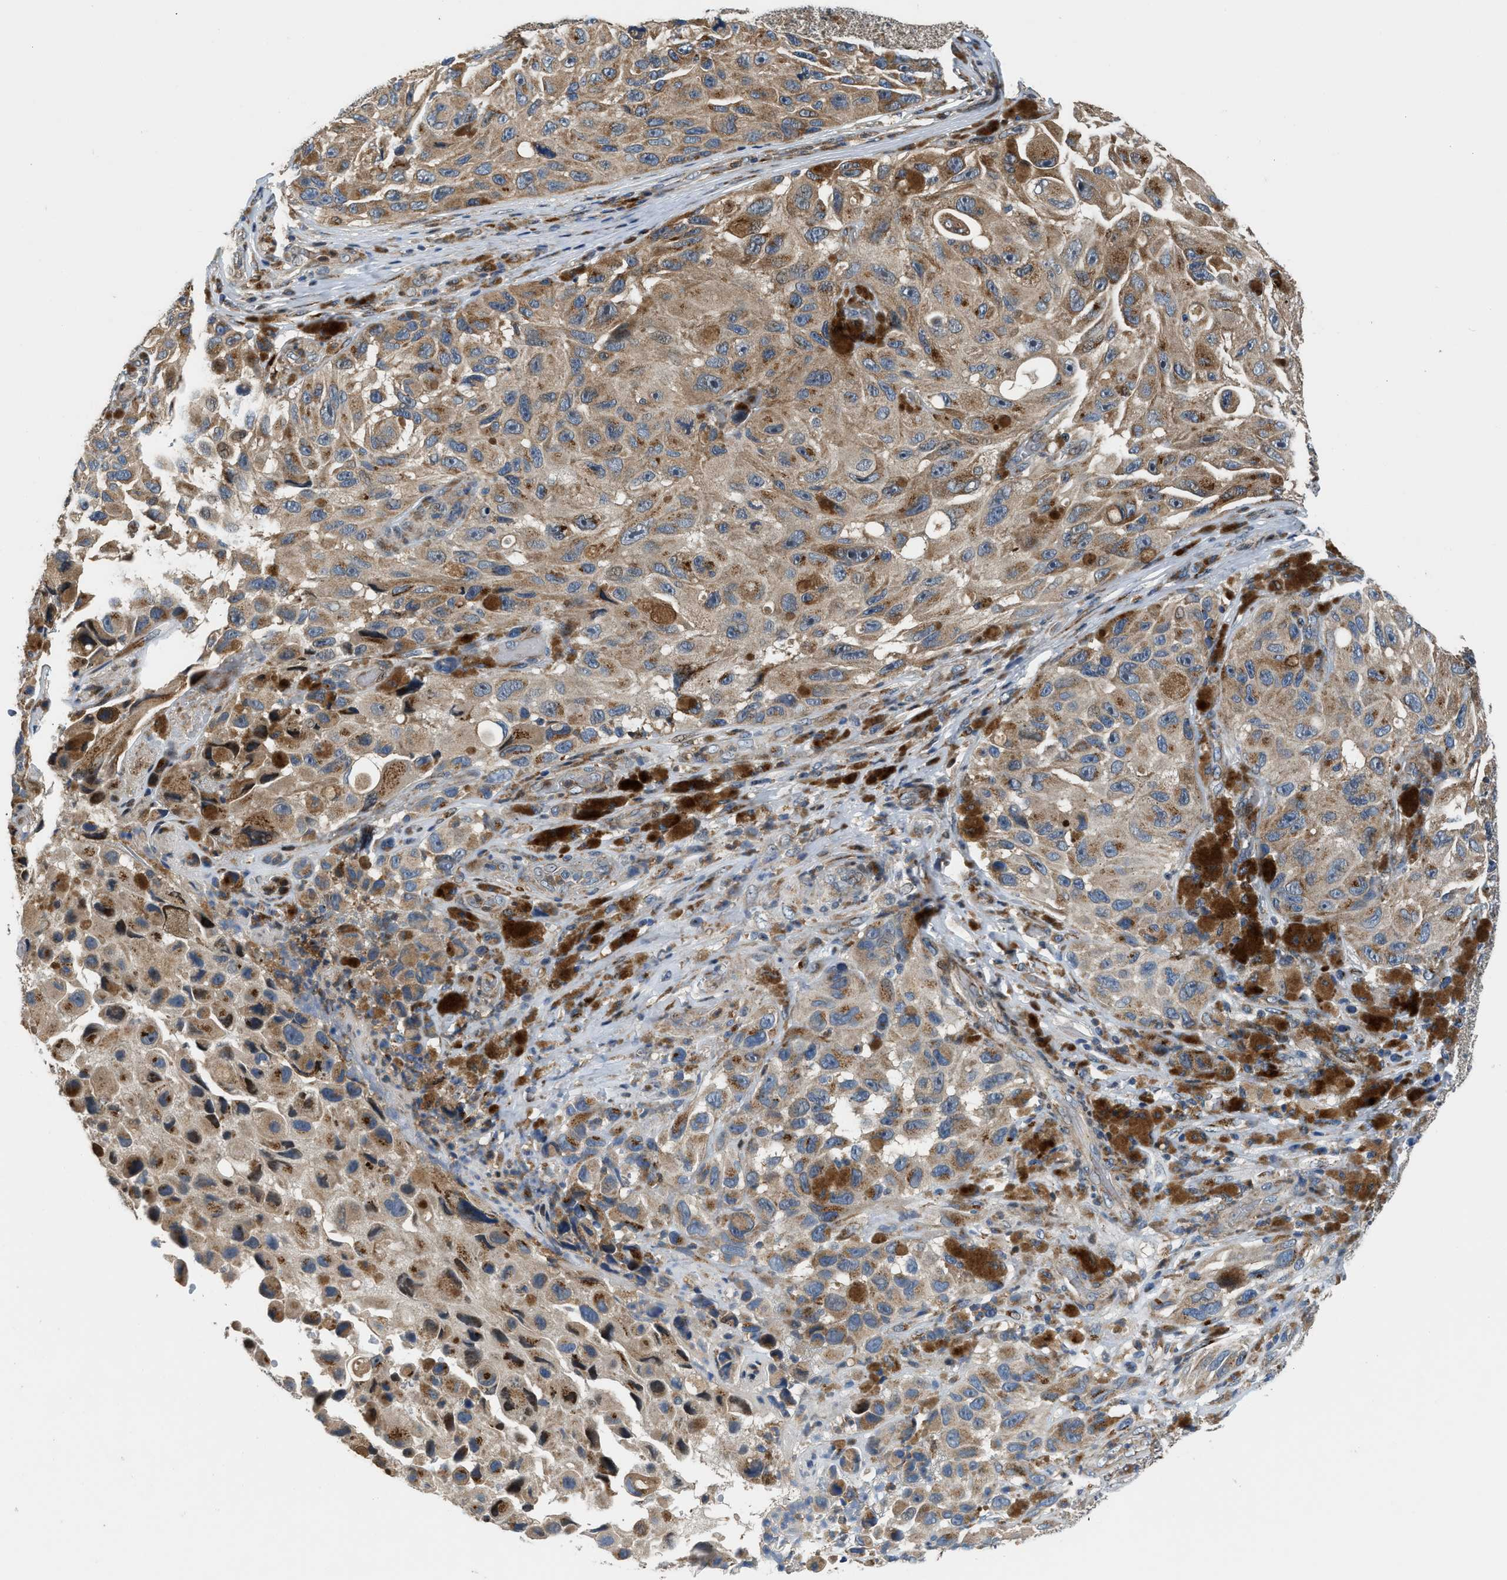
{"staining": {"intensity": "moderate", "quantity": ">75%", "location": "cytoplasmic/membranous"}, "tissue": "melanoma", "cell_type": "Tumor cells", "image_type": "cancer", "snomed": [{"axis": "morphology", "description": "Malignant melanoma, NOS"}, {"axis": "topography", "description": "Skin"}], "caption": "Melanoma tissue displays moderate cytoplasmic/membranous positivity in about >75% of tumor cells, visualized by immunohistochemistry. (IHC, brightfield microscopy, high magnification).", "gene": "FUT8", "patient": {"sex": "female", "age": 73}}